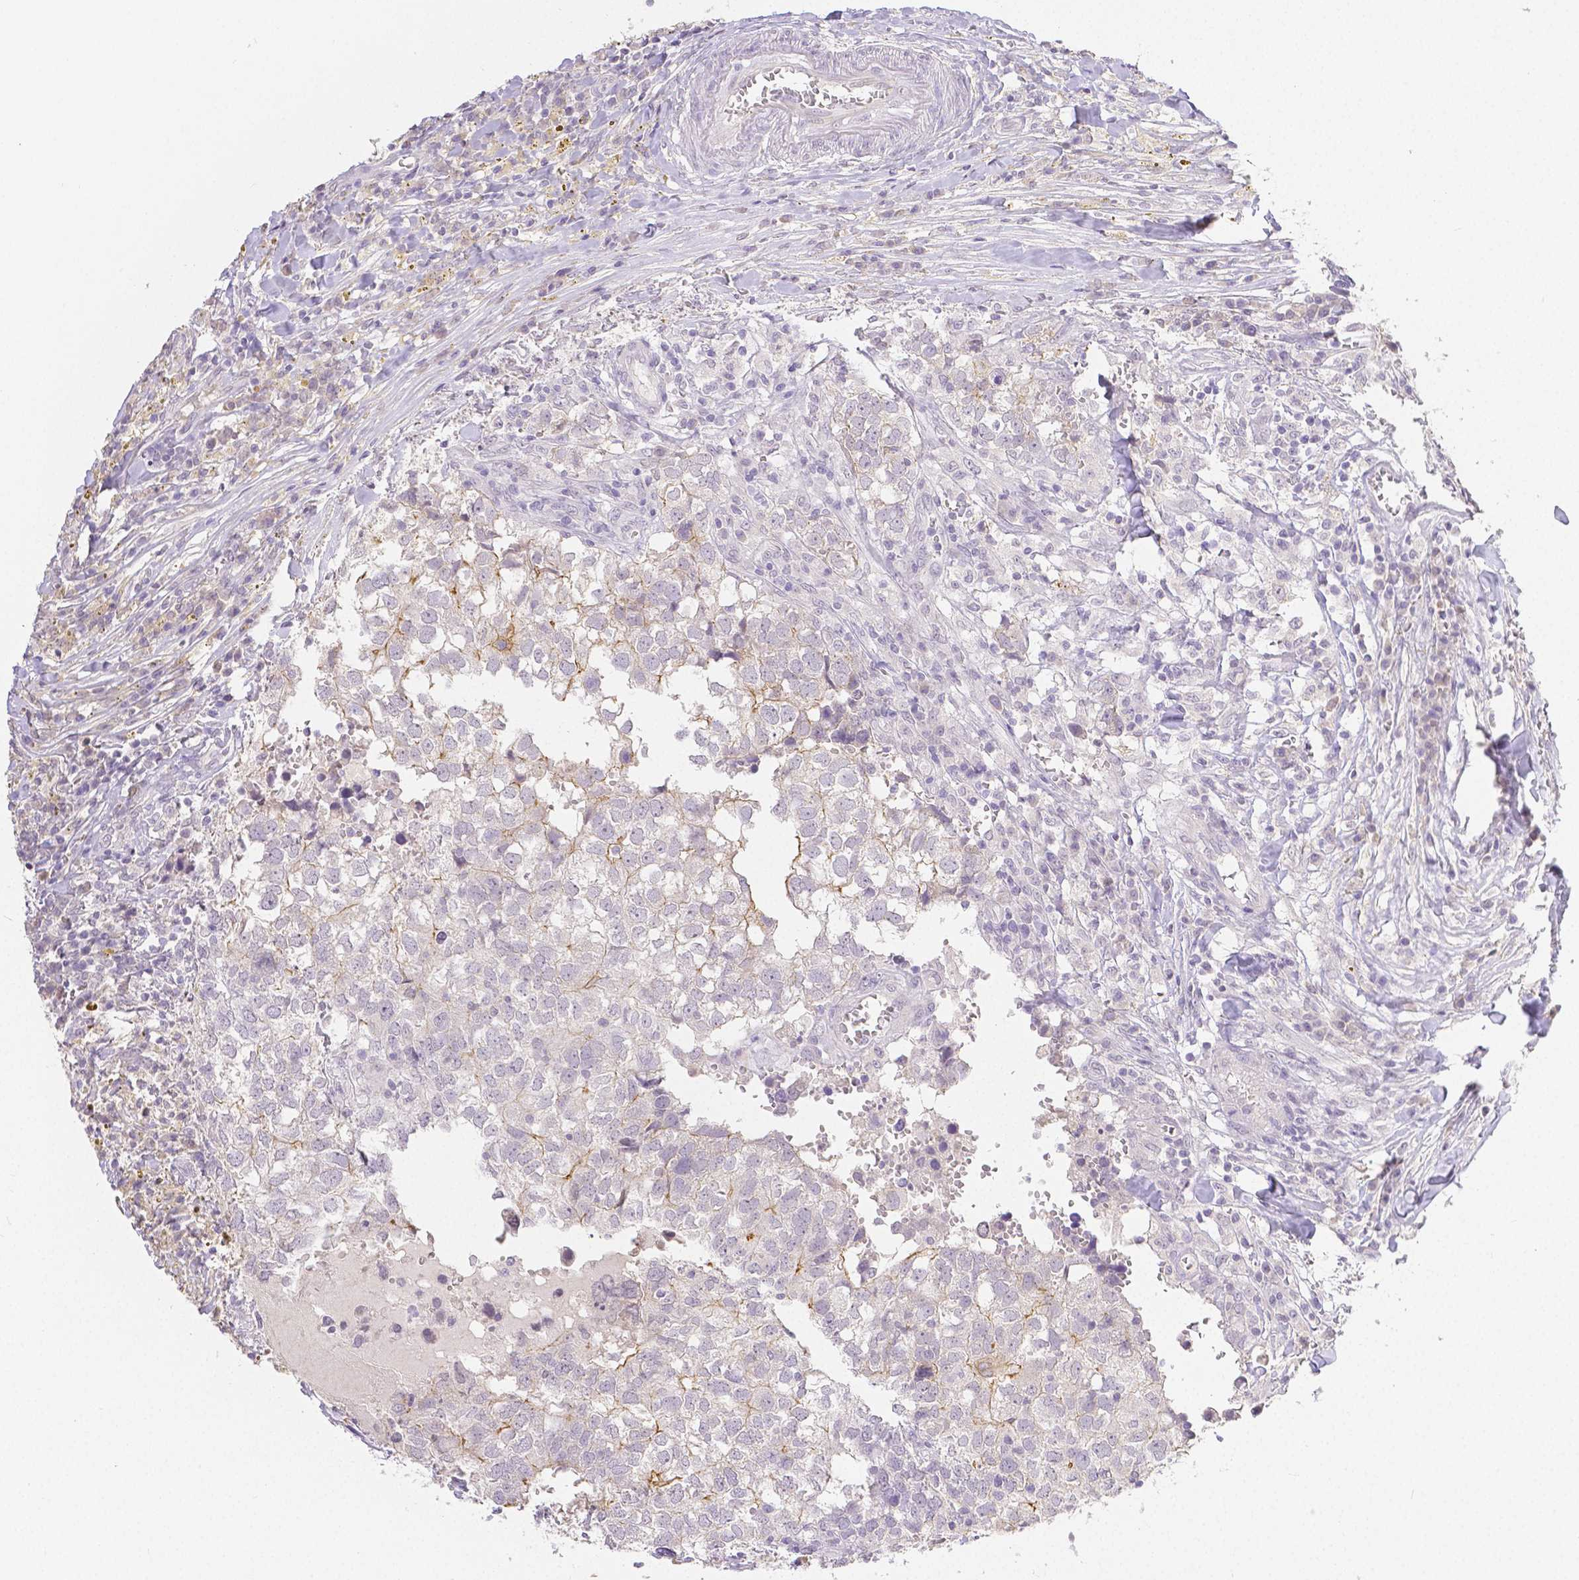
{"staining": {"intensity": "moderate", "quantity": "<25%", "location": "cytoplasmic/membranous"}, "tissue": "breast cancer", "cell_type": "Tumor cells", "image_type": "cancer", "snomed": [{"axis": "morphology", "description": "Duct carcinoma"}, {"axis": "topography", "description": "Breast"}], "caption": "Breast infiltrating ductal carcinoma tissue shows moderate cytoplasmic/membranous expression in about <25% of tumor cells", "gene": "OCLN", "patient": {"sex": "female", "age": 30}}